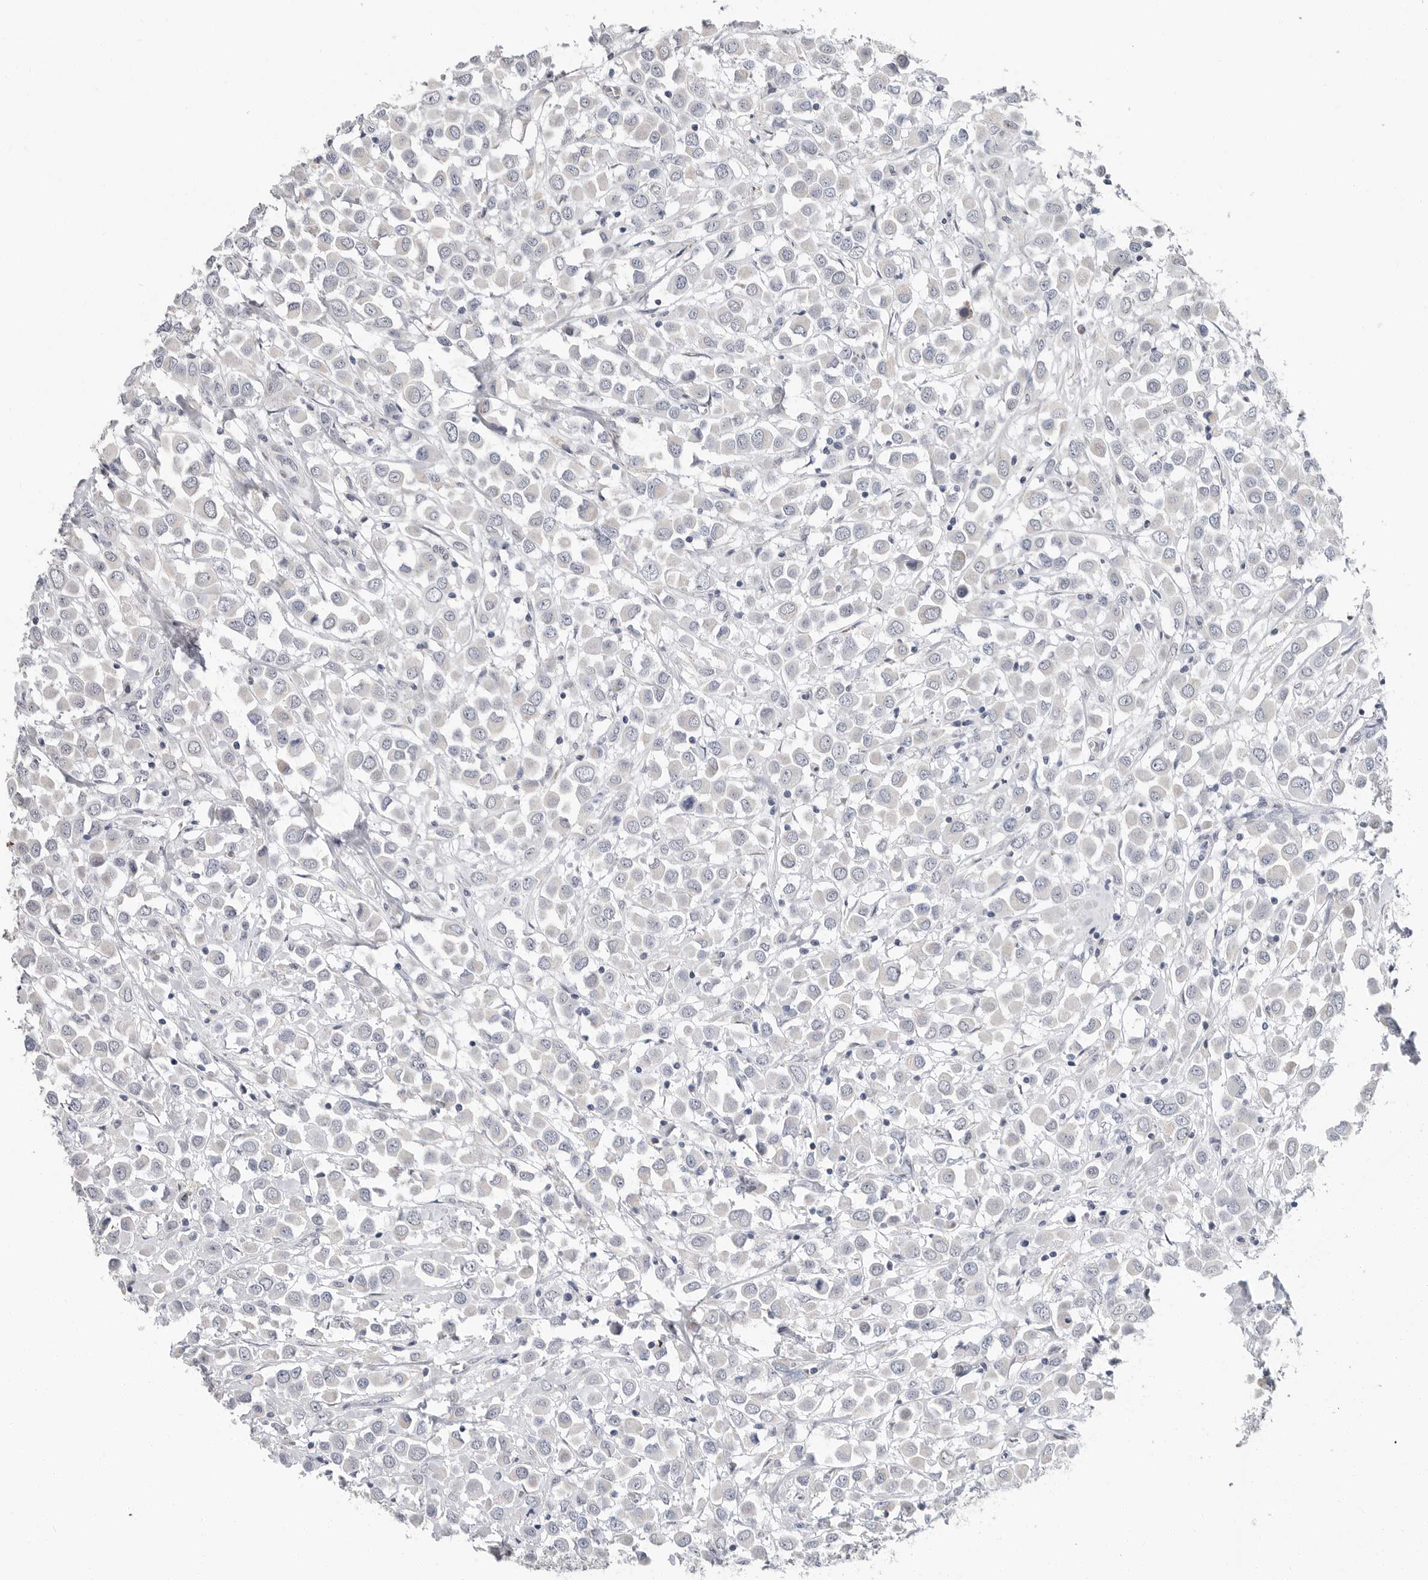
{"staining": {"intensity": "negative", "quantity": "none", "location": "none"}, "tissue": "breast cancer", "cell_type": "Tumor cells", "image_type": "cancer", "snomed": [{"axis": "morphology", "description": "Duct carcinoma"}, {"axis": "topography", "description": "Breast"}], "caption": "A histopathology image of human breast cancer is negative for staining in tumor cells.", "gene": "PLN", "patient": {"sex": "female", "age": 61}}